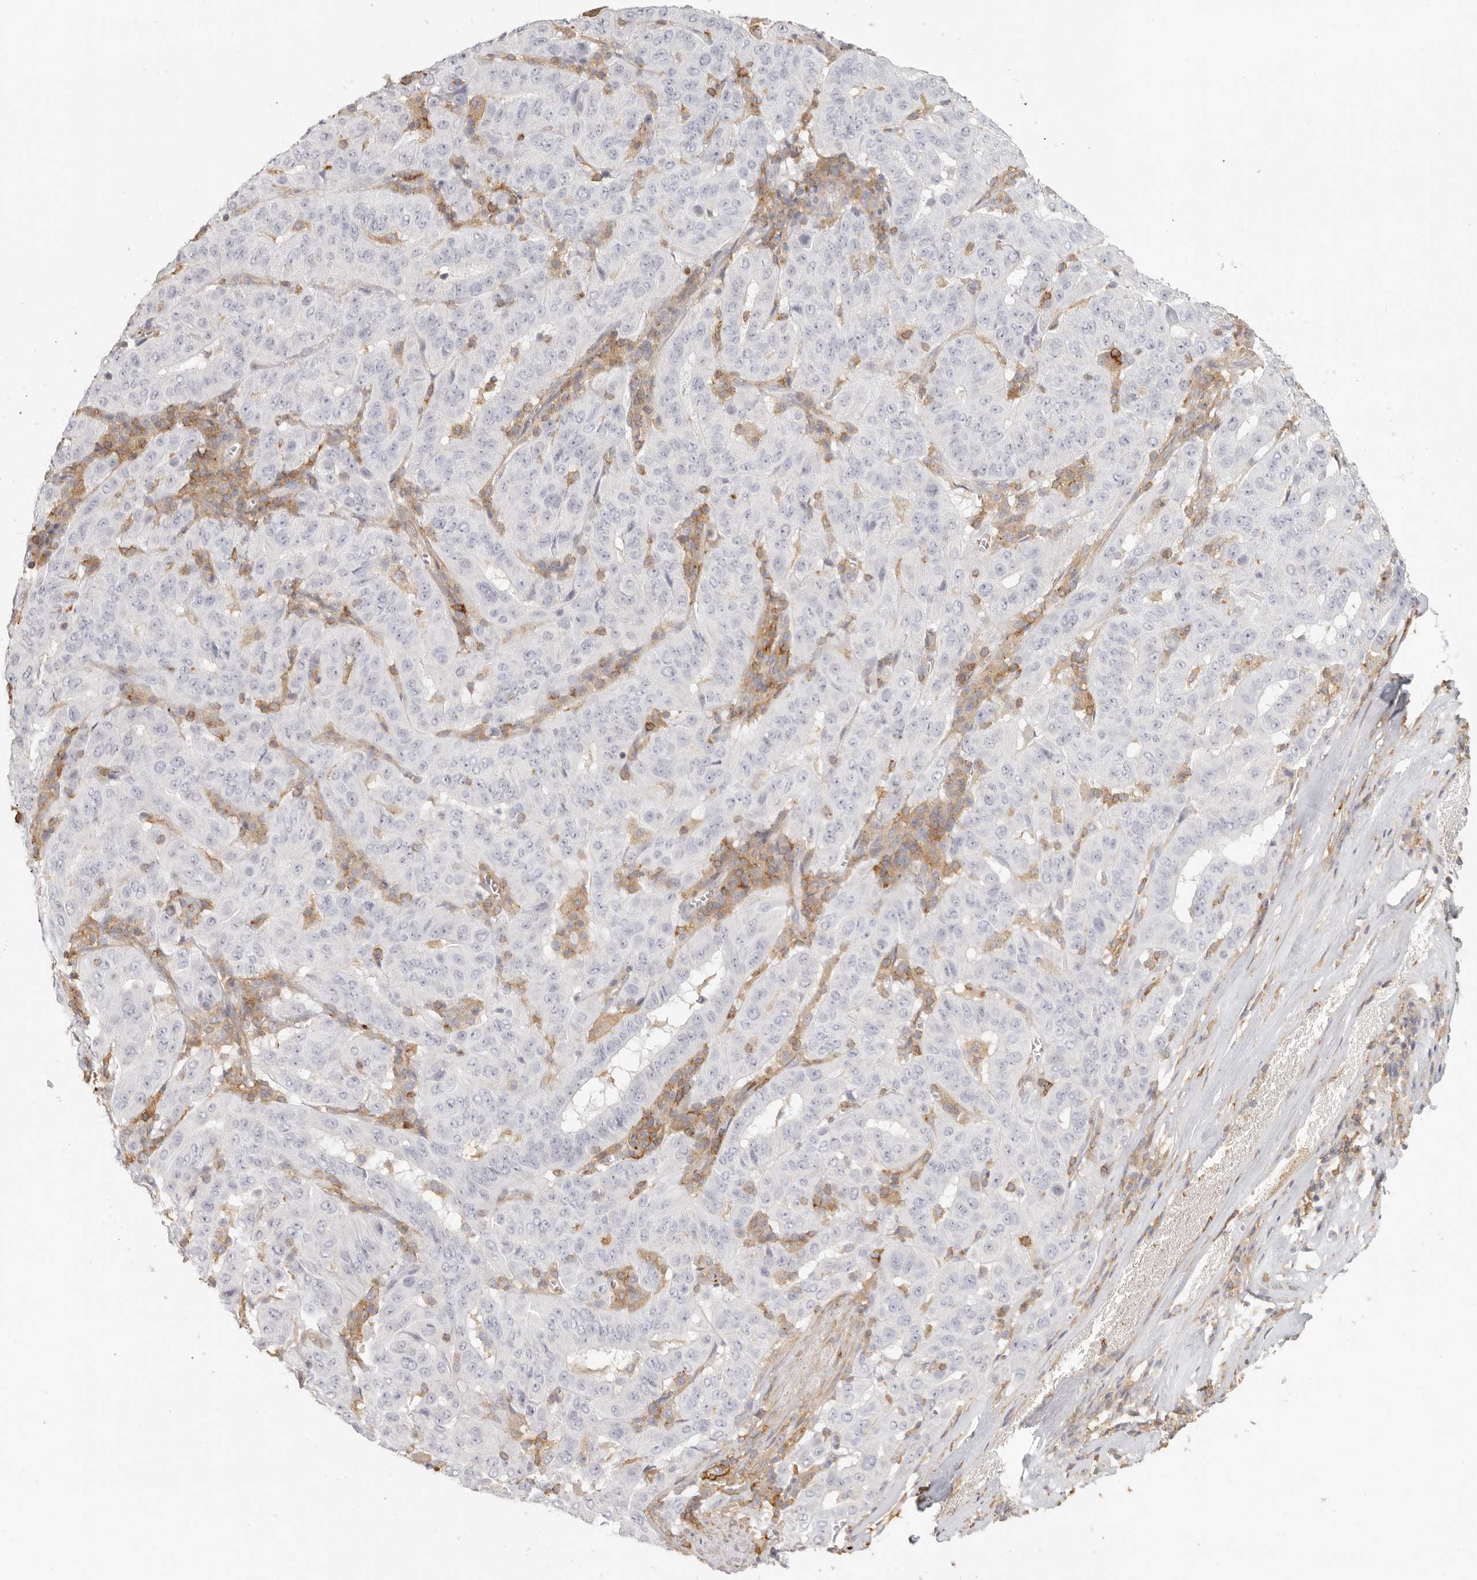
{"staining": {"intensity": "negative", "quantity": "none", "location": "none"}, "tissue": "pancreatic cancer", "cell_type": "Tumor cells", "image_type": "cancer", "snomed": [{"axis": "morphology", "description": "Adenocarcinoma, NOS"}, {"axis": "topography", "description": "Pancreas"}], "caption": "The immunohistochemistry (IHC) image has no significant positivity in tumor cells of pancreatic cancer (adenocarcinoma) tissue. (DAB IHC with hematoxylin counter stain).", "gene": "NIBAN1", "patient": {"sex": "male", "age": 63}}